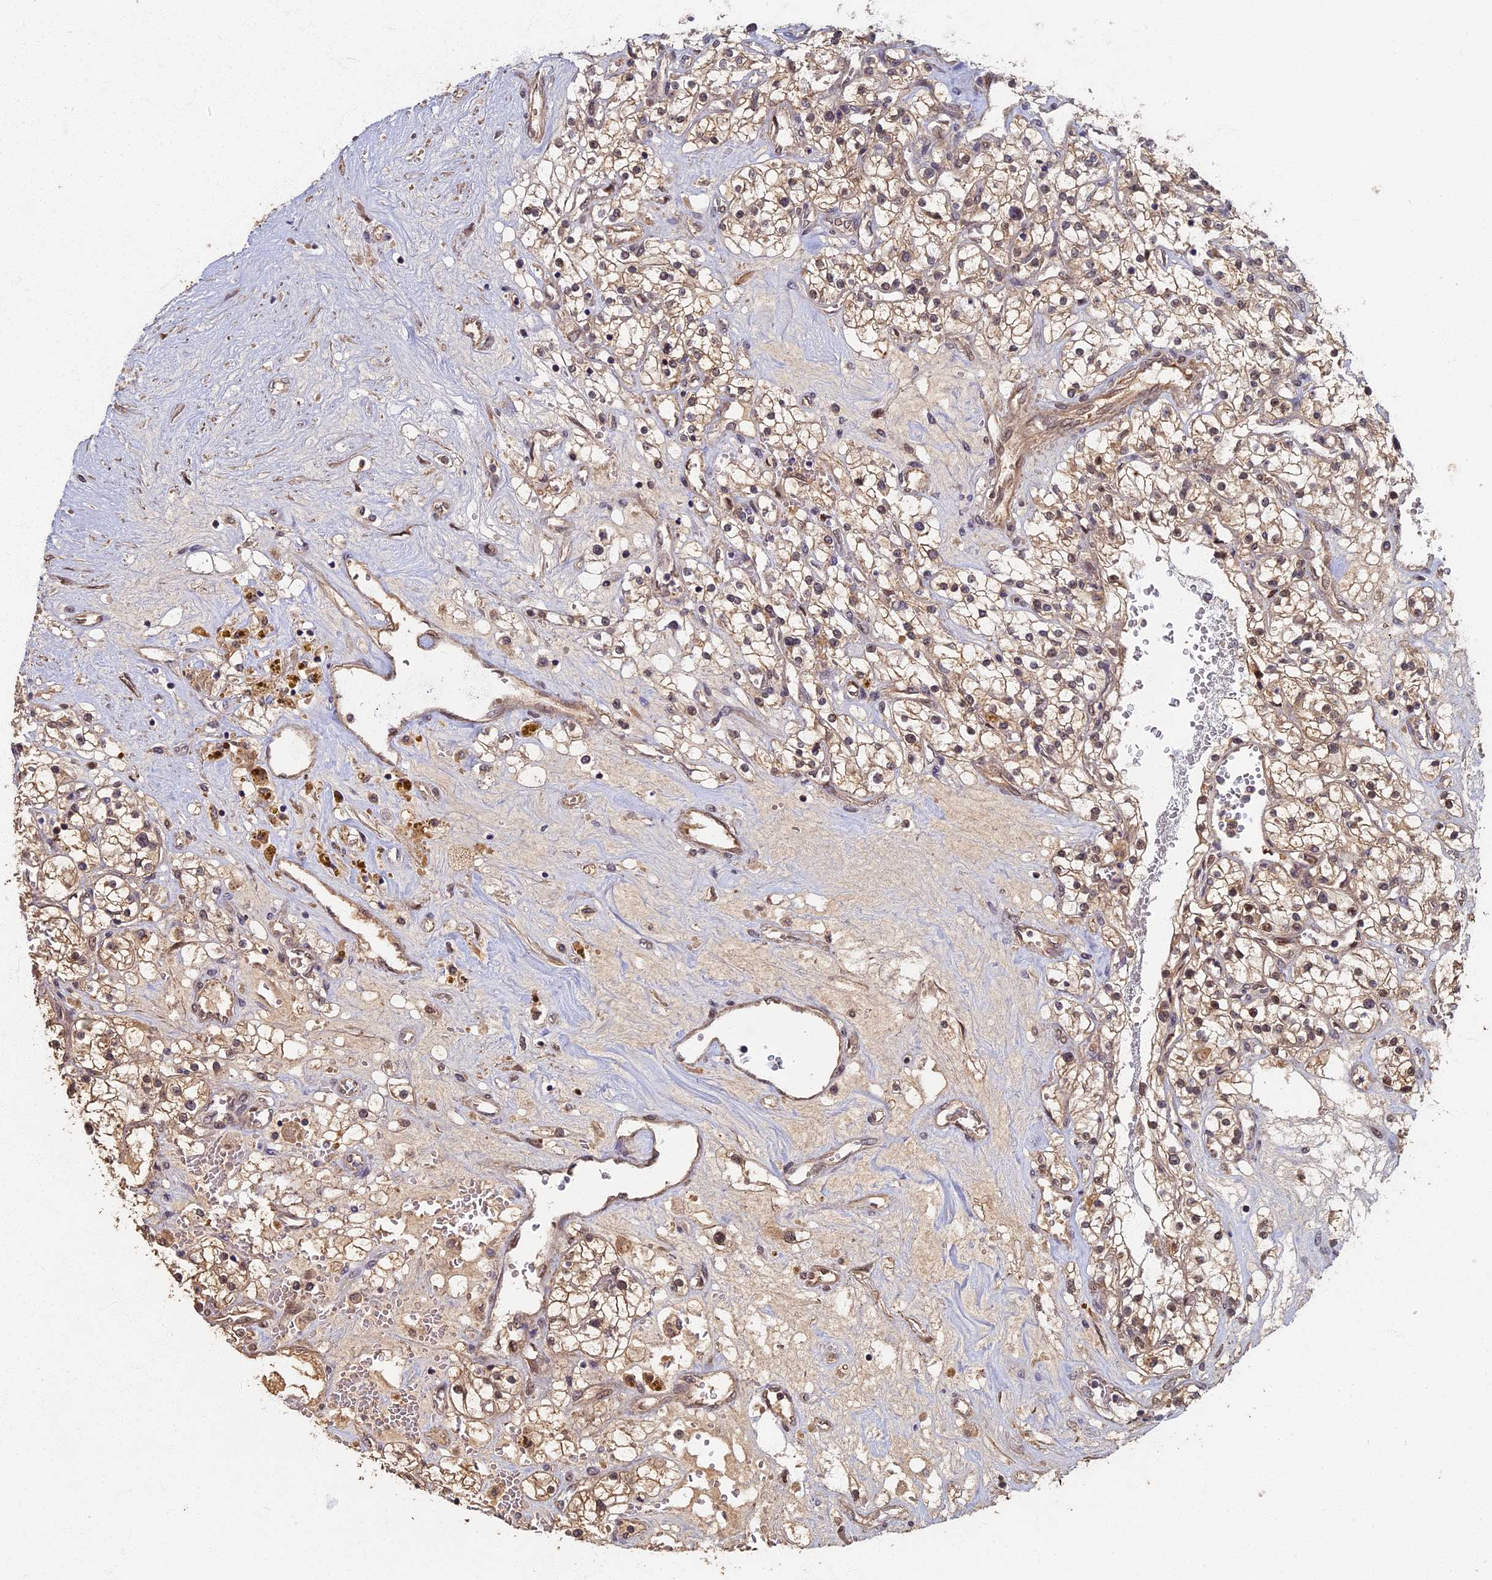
{"staining": {"intensity": "moderate", "quantity": "25%-75%", "location": "cytoplasmic/membranous,nuclear"}, "tissue": "renal cancer", "cell_type": "Tumor cells", "image_type": "cancer", "snomed": [{"axis": "morphology", "description": "Normal tissue, NOS"}, {"axis": "morphology", "description": "Adenocarcinoma, NOS"}, {"axis": "topography", "description": "Kidney"}], "caption": "Immunohistochemical staining of human renal cancer displays moderate cytoplasmic/membranous and nuclear protein expression in about 25%-75% of tumor cells.", "gene": "RSPH3", "patient": {"sex": "male", "age": 68}}